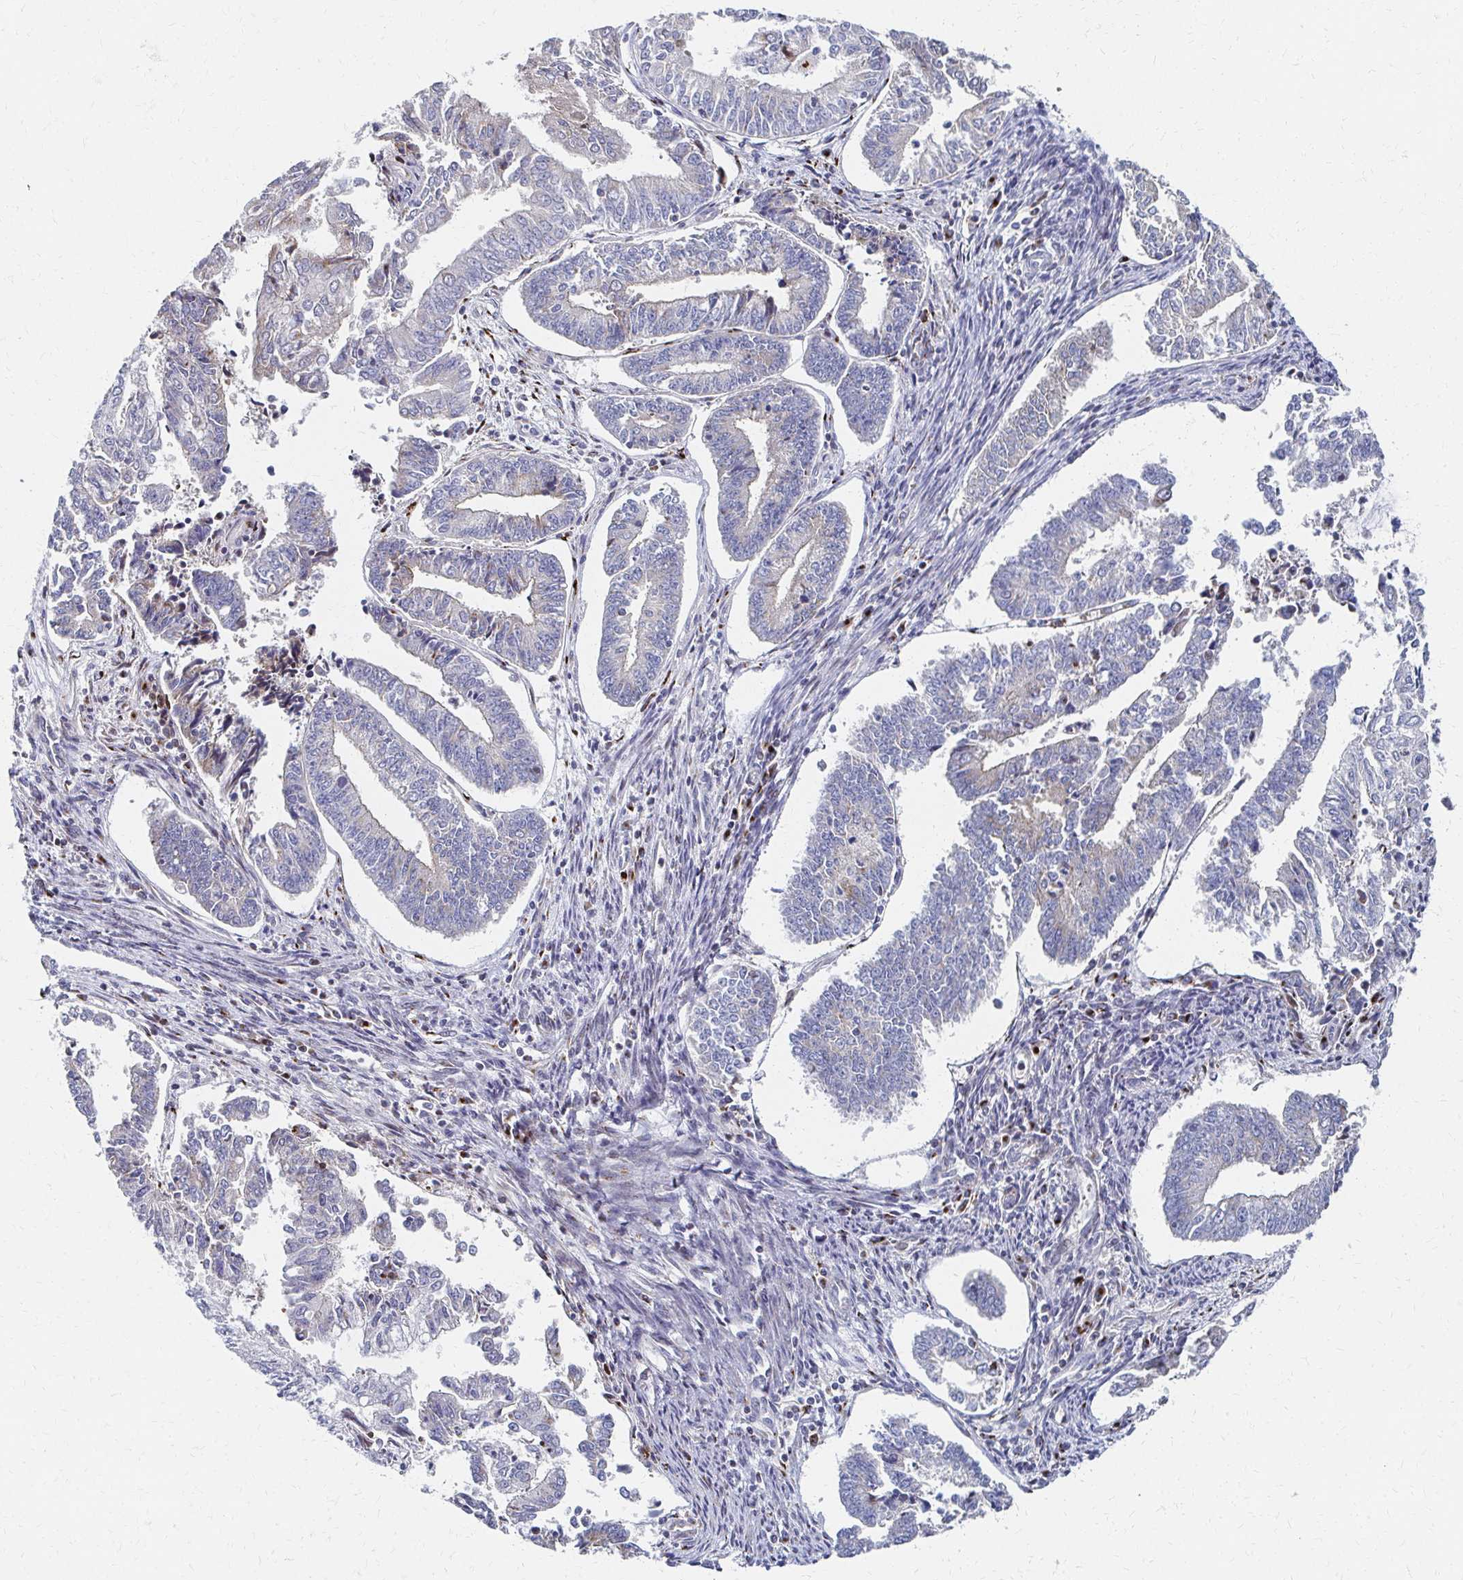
{"staining": {"intensity": "negative", "quantity": "none", "location": "none"}, "tissue": "endometrial cancer", "cell_type": "Tumor cells", "image_type": "cancer", "snomed": [{"axis": "morphology", "description": "Adenocarcinoma, NOS"}, {"axis": "topography", "description": "Endometrium"}], "caption": "The image exhibits no significant positivity in tumor cells of adenocarcinoma (endometrial).", "gene": "MAN1A1", "patient": {"sex": "female", "age": 61}}